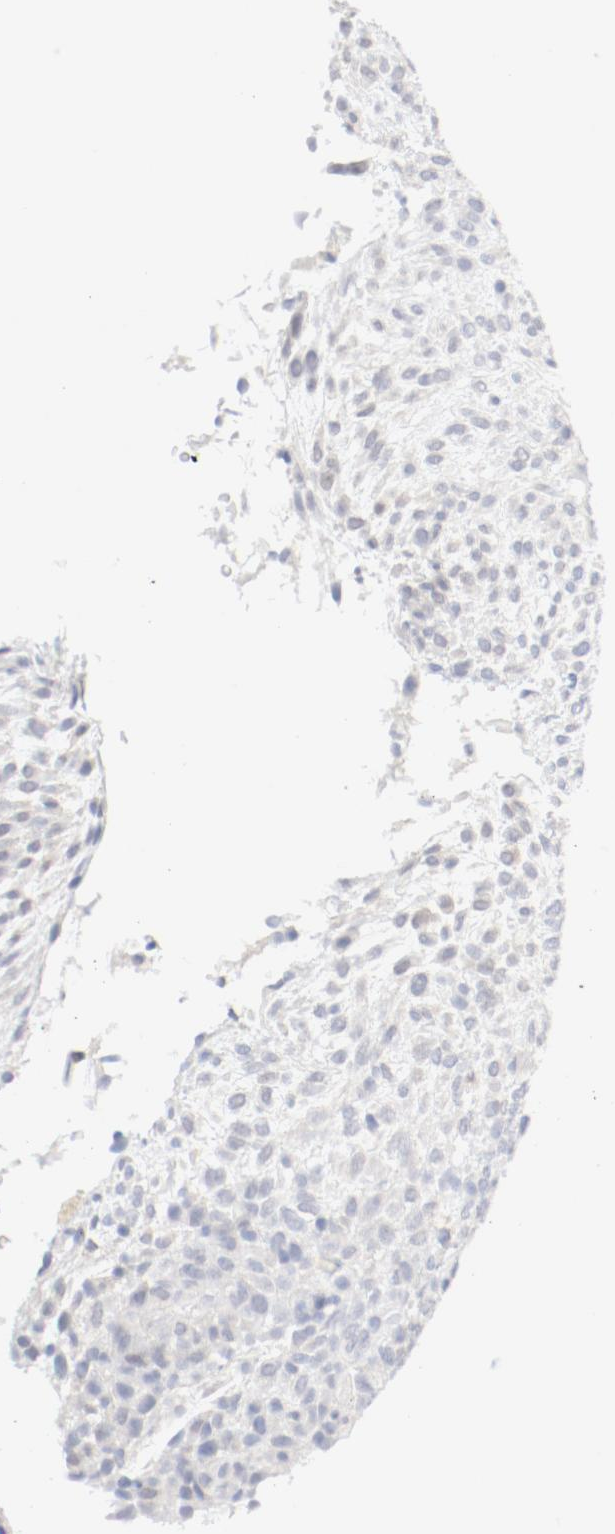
{"staining": {"intensity": "weak", "quantity": "<25%", "location": "cytoplasmic/membranous"}, "tissue": "glioma", "cell_type": "Tumor cells", "image_type": "cancer", "snomed": [{"axis": "morphology", "description": "Glioma, malignant, High grade"}, {"axis": "topography", "description": "Cerebral cortex"}], "caption": "This is an immunohistochemistry photomicrograph of human glioma. There is no expression in tumor cells.", "gene": "PGM1", "patient": {"sex": "female", "age": 55}}